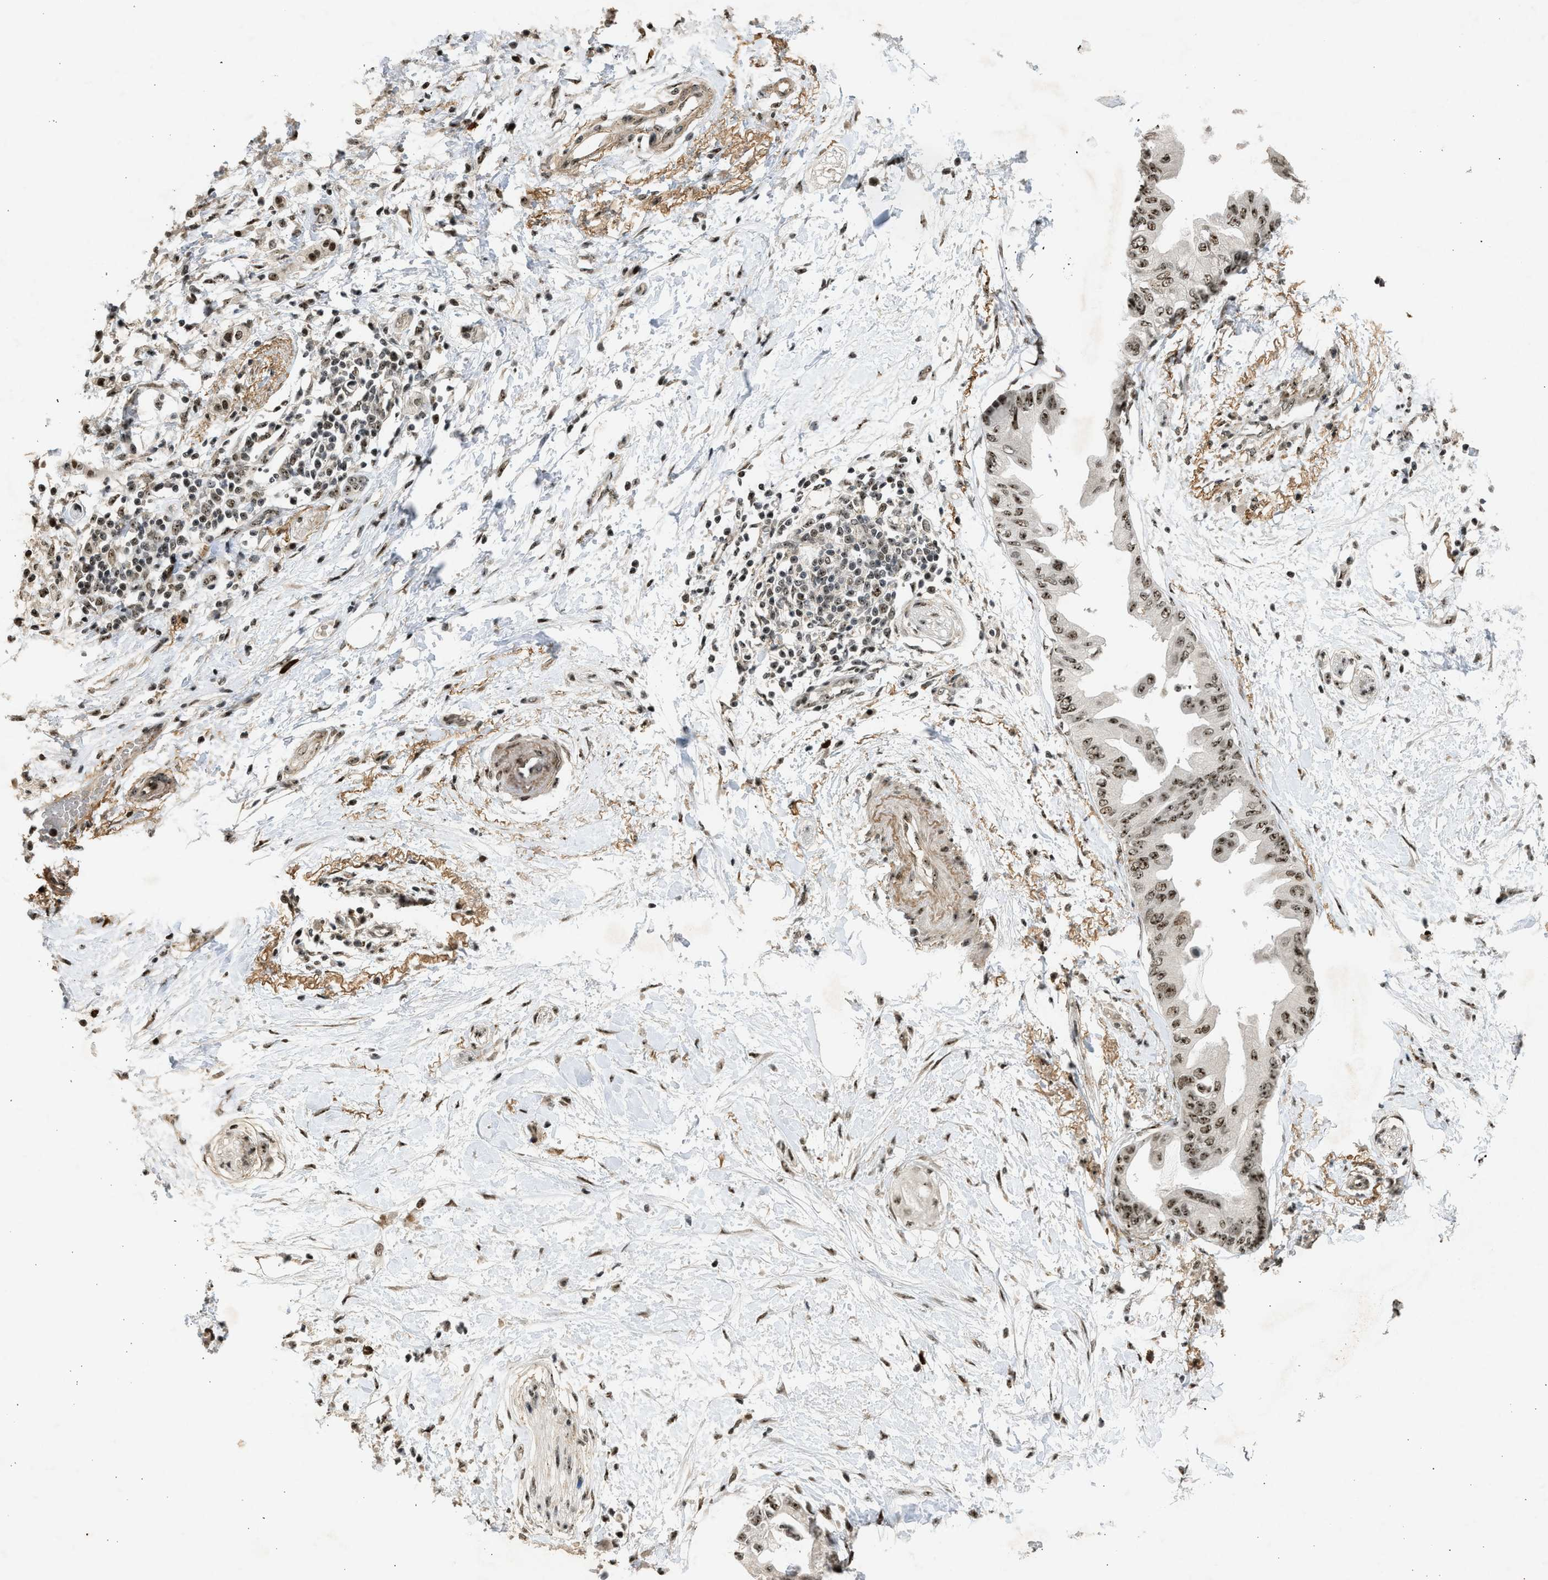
{"staining": {"intensity": "moderate", "quantity": ">75%", "location": "nuclear"}, "tissue": "pancreatic cancer", "cell_type": "Tumor cells", "image_type": "cancer", "snomed": [{"axis": "morphology", "description": "Normal tissue, NOS"}, {"axis": "morphology", "description": "Adenocarcinoma, NOS"}, {"axis": "topography", "description": "Pancreas"}, {"axis": "topography", "description": "Duodenum"}], "caption": "Protein staining of pancreatic cancer (adenocarcinoma) tissue exhibits moderate nuclear positivity in about >75% of tumor cells. Using DAB (brown) and hematoxylin (blue) stains, captured at high magnification using brightfield microscopy.", "gene": "TFDP2", "patient": {"sex": "female", "age": 60}}